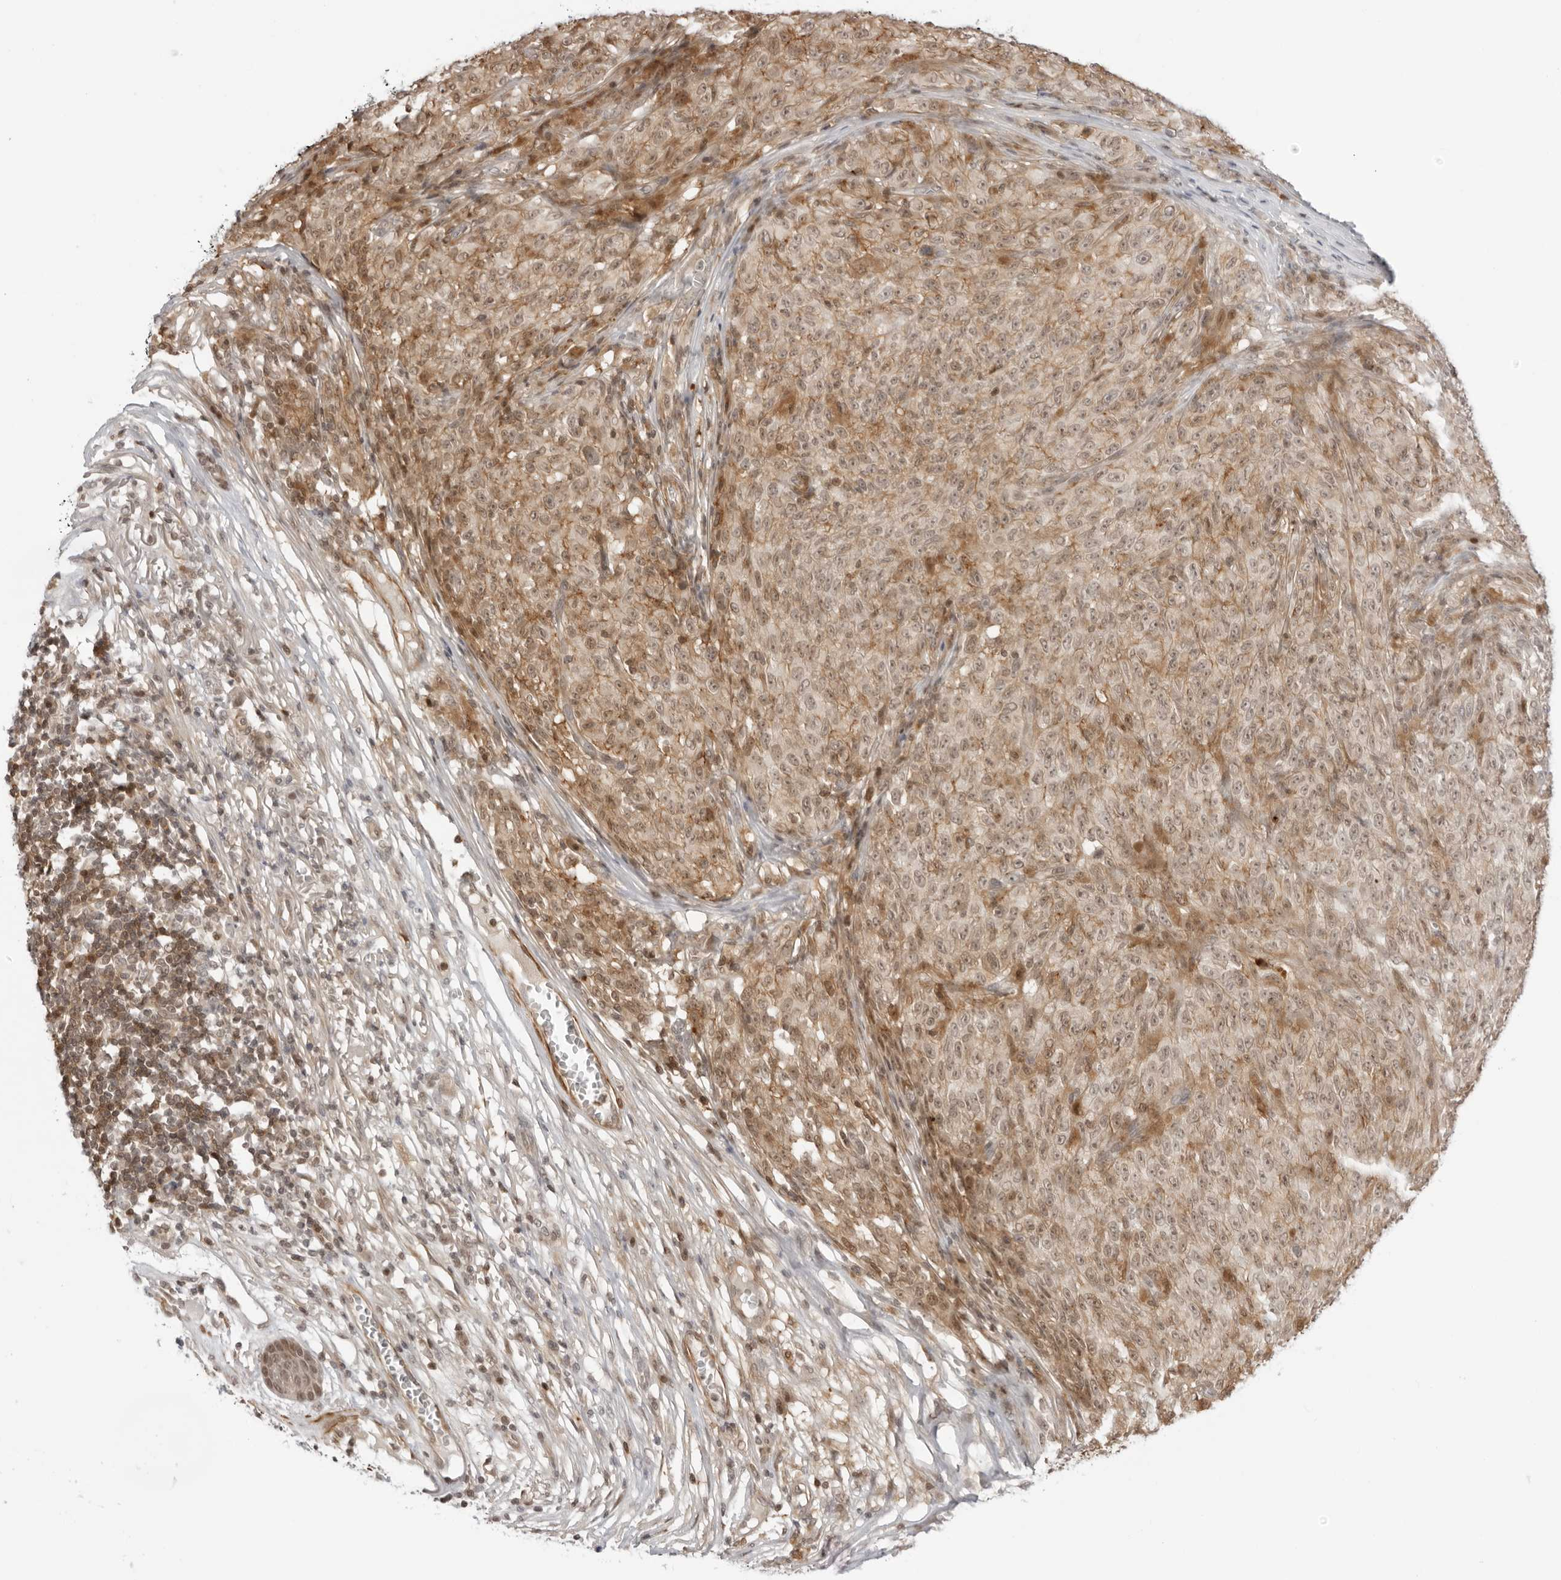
{"staining": {"intensity": "weak", "quantity": "25%-75%", "location": "cytoplasmic/membranous,nuclear"}, "tissue": "melanoma", "cell_type": "Tumor cells", "image_type": "cancer", "snomed": [{"axis": "morphology", "description": "Malignant melanoma, NOS"}, {"axis": "topography", "description": "Skin"}], "caption": "IHC (DAB (3,3'-diaminobenzidine)) staining of human malignant melanoma demonstrates weak cytoplasmic/membranous and nuclear protein expression in approximately 25%-75% of tumor cells. (Brightfield microscopy of DAB IHC at high magnification).", "gene": "RNF146", "patient": {"sex": "female", "age": 82}}